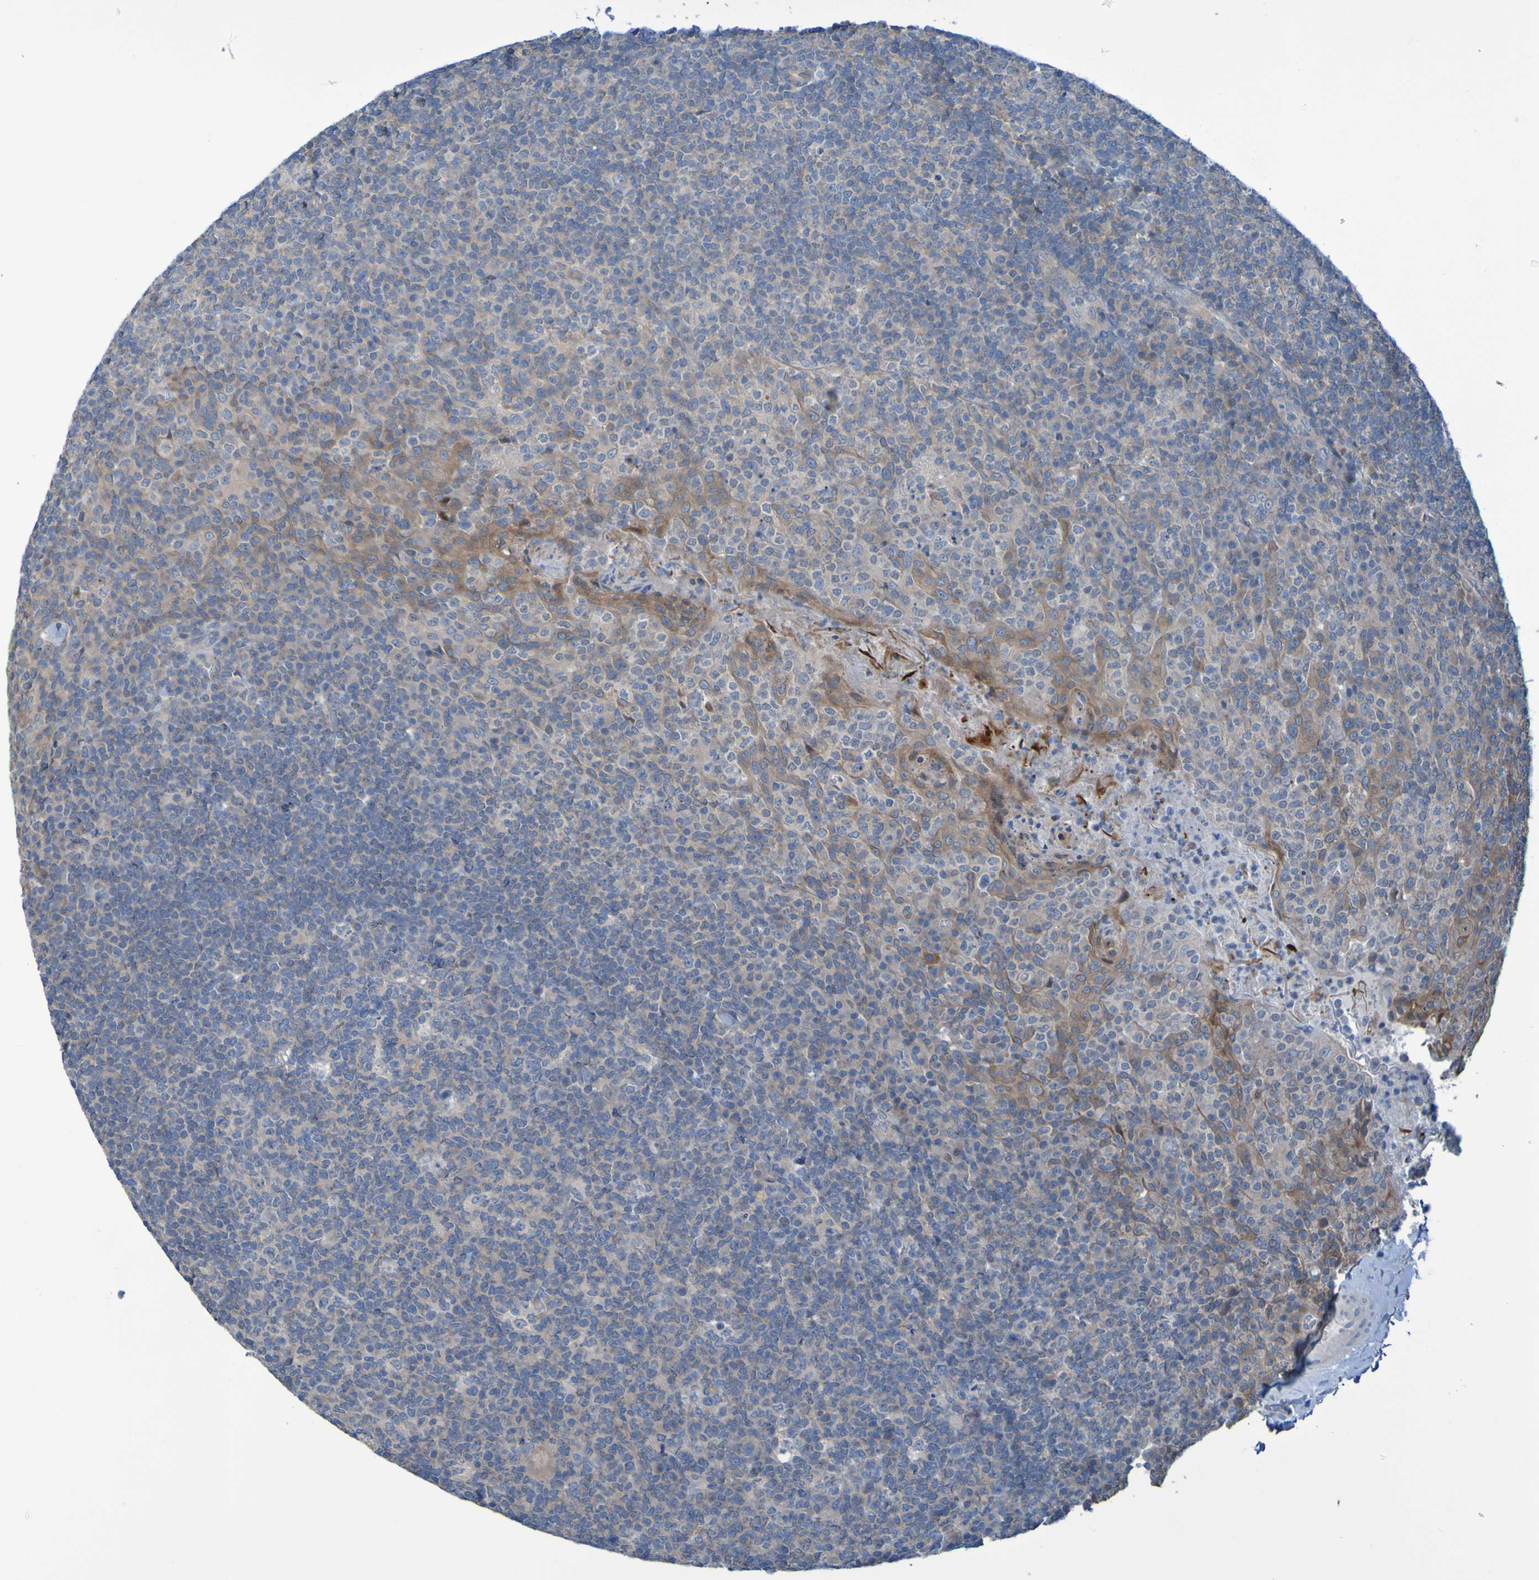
{"staining": {"intensity": "moderate", "quantity": "<25%", "location": "cytoplasmic/membranous"}, "tissue": "tonsil", "cell_type": "Germinal center cells", "image_type": "normal", "snomed": [{"axis": "morphology", "description": "Normal tissue, NOS"}, {"axis": "topography", "description": "Tonsil"}], "caption": "This is a histology image of immunohistochemistry (IHC) staining of unremarkable tonsil, which shows moderate staining in the cytoplasmic/membranous of germinal center cells.", "gene": "NPRL3", "patient": {"sex": "male", "age": 17}}